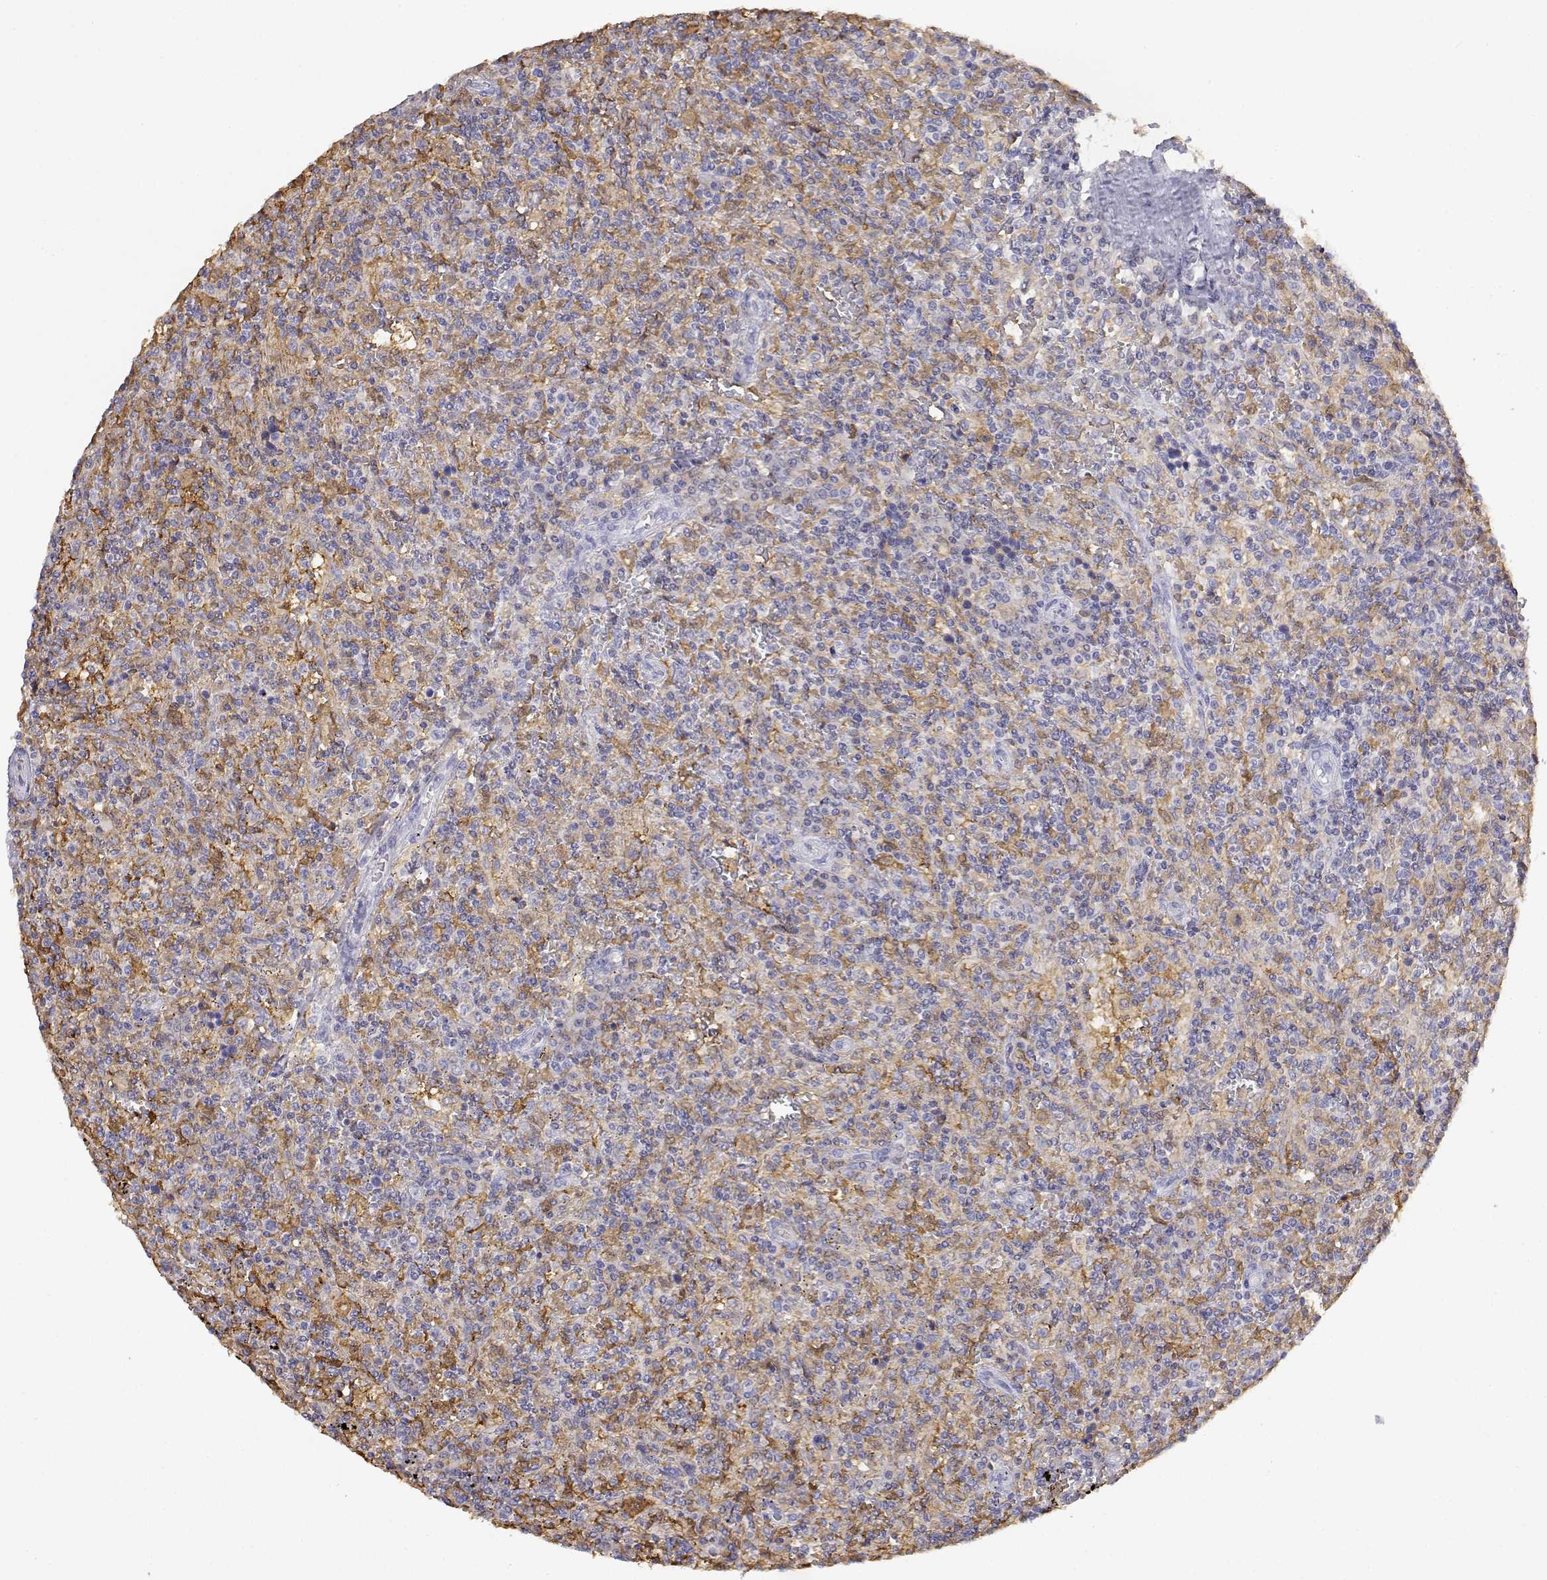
{"staining": {"intensity": "weak", "quantity": ">75%", "location": "cytoplasmic/membranous"}, "tissue": "lymphoma", "cell_type": "Tumor cells", "image_type": "cancer", "snomed": [{"axis": "morphology", "description": "Malignant lymphoma, non-Hodgkin's type, Low grade"}, {"axis": "topography", "description": "Spleen"}], "caption": "IHC staining of lymphoma, which exhibits low levels of weak cytoplasmic/membranous positivity in about >75% of tumor cells indicating weak cytoplasmic/membranous protein expression. The staining was performed using DAB (brown) for protein detection and nuclei were counterstained in hematoxylin (blue).", "gene": "ADA", "patient": {"sex": "male", "age": 62}}